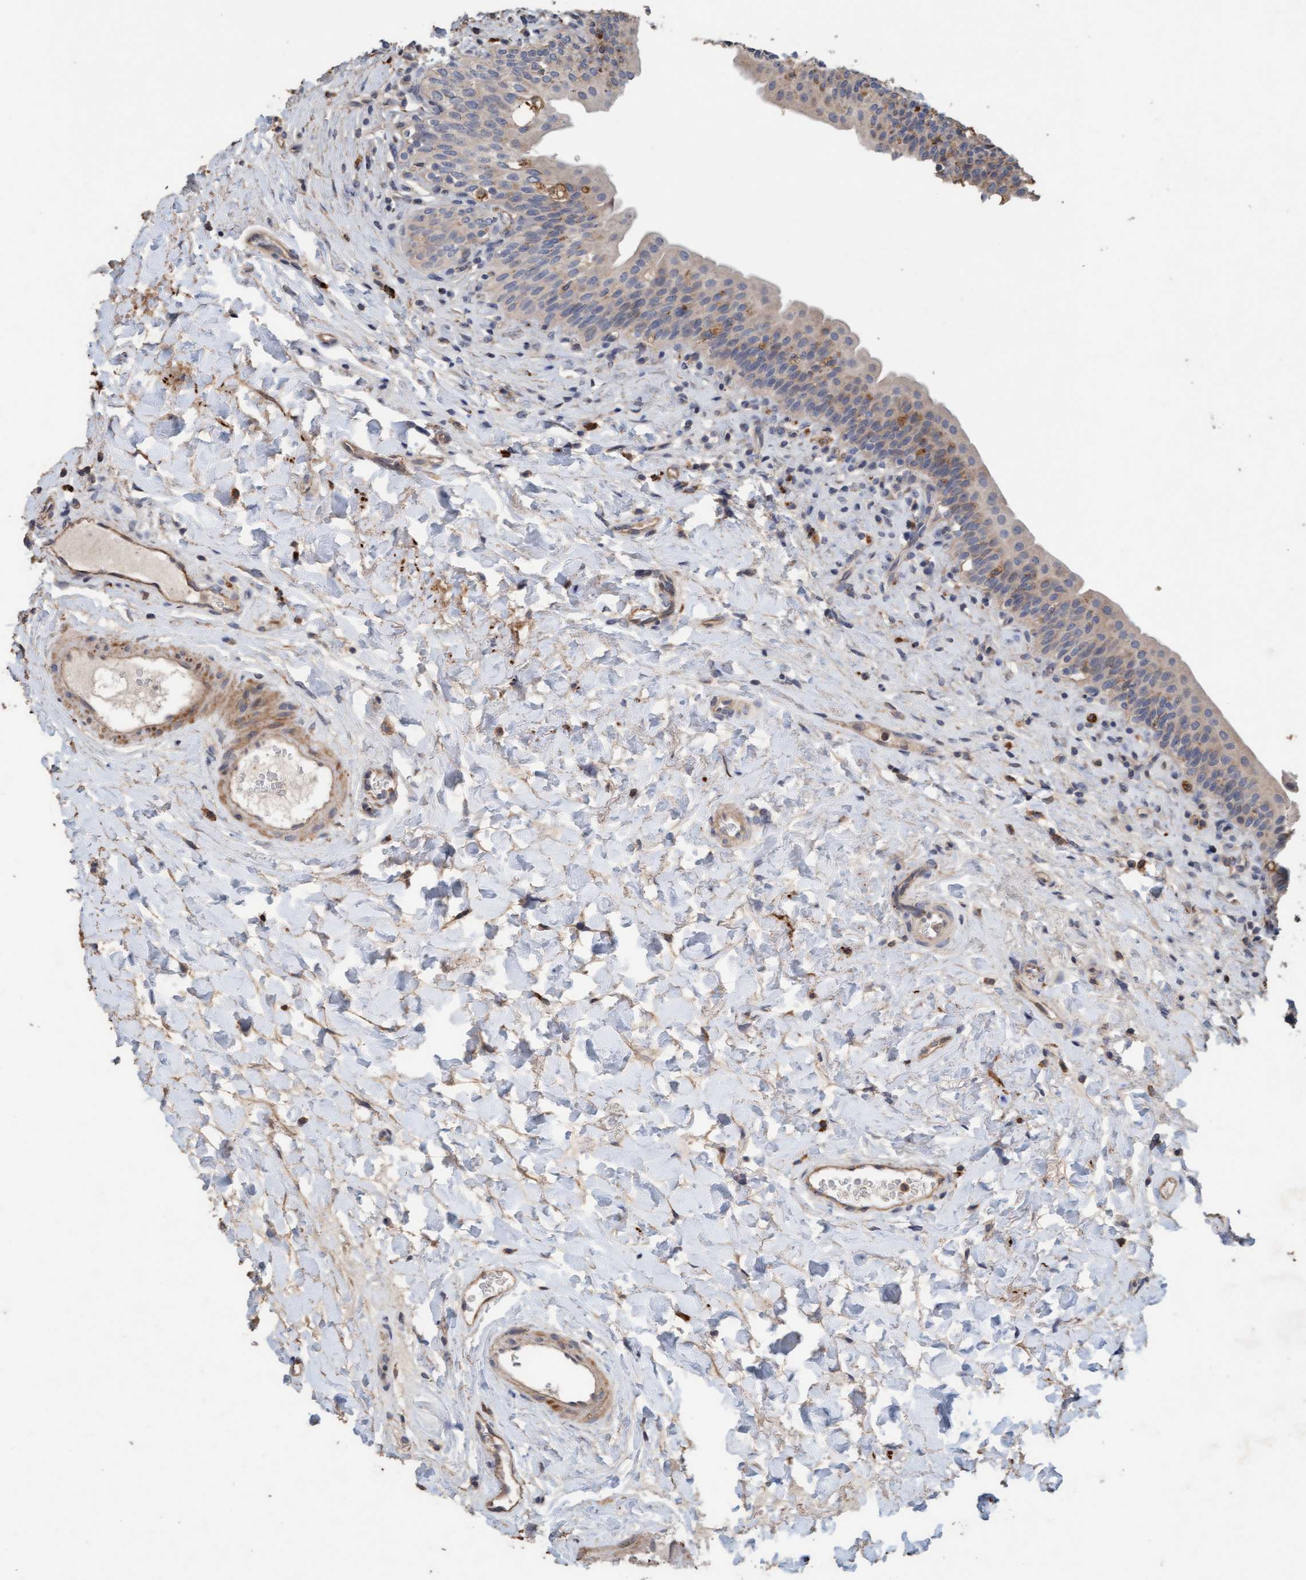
{"staining": {"intensity": "weak", "quantity": "25%-75%", "location": "cytoplasmic/membranous"}, "tissue": "urinary bladder", "cell_type": "Urothelial cells", "image_type": "normal", "snomed": [{"axis": "morphology", "description": "Normal tissue, NOS"}, {"axis": "topography", "description": "Urinary bladder"}], "caption": "Urothelial cells exhibit low levels of weak cytoplasmic/membranous positivity in about 25%-75% of cells in benign human urinary bladder. The staining was performed using DAB, with brown indicating positive protein expression. Nuclei are stained blue with hematoxylin.", "gene": "LONRF1", "patient": {"sex": "male", "age": 83}}